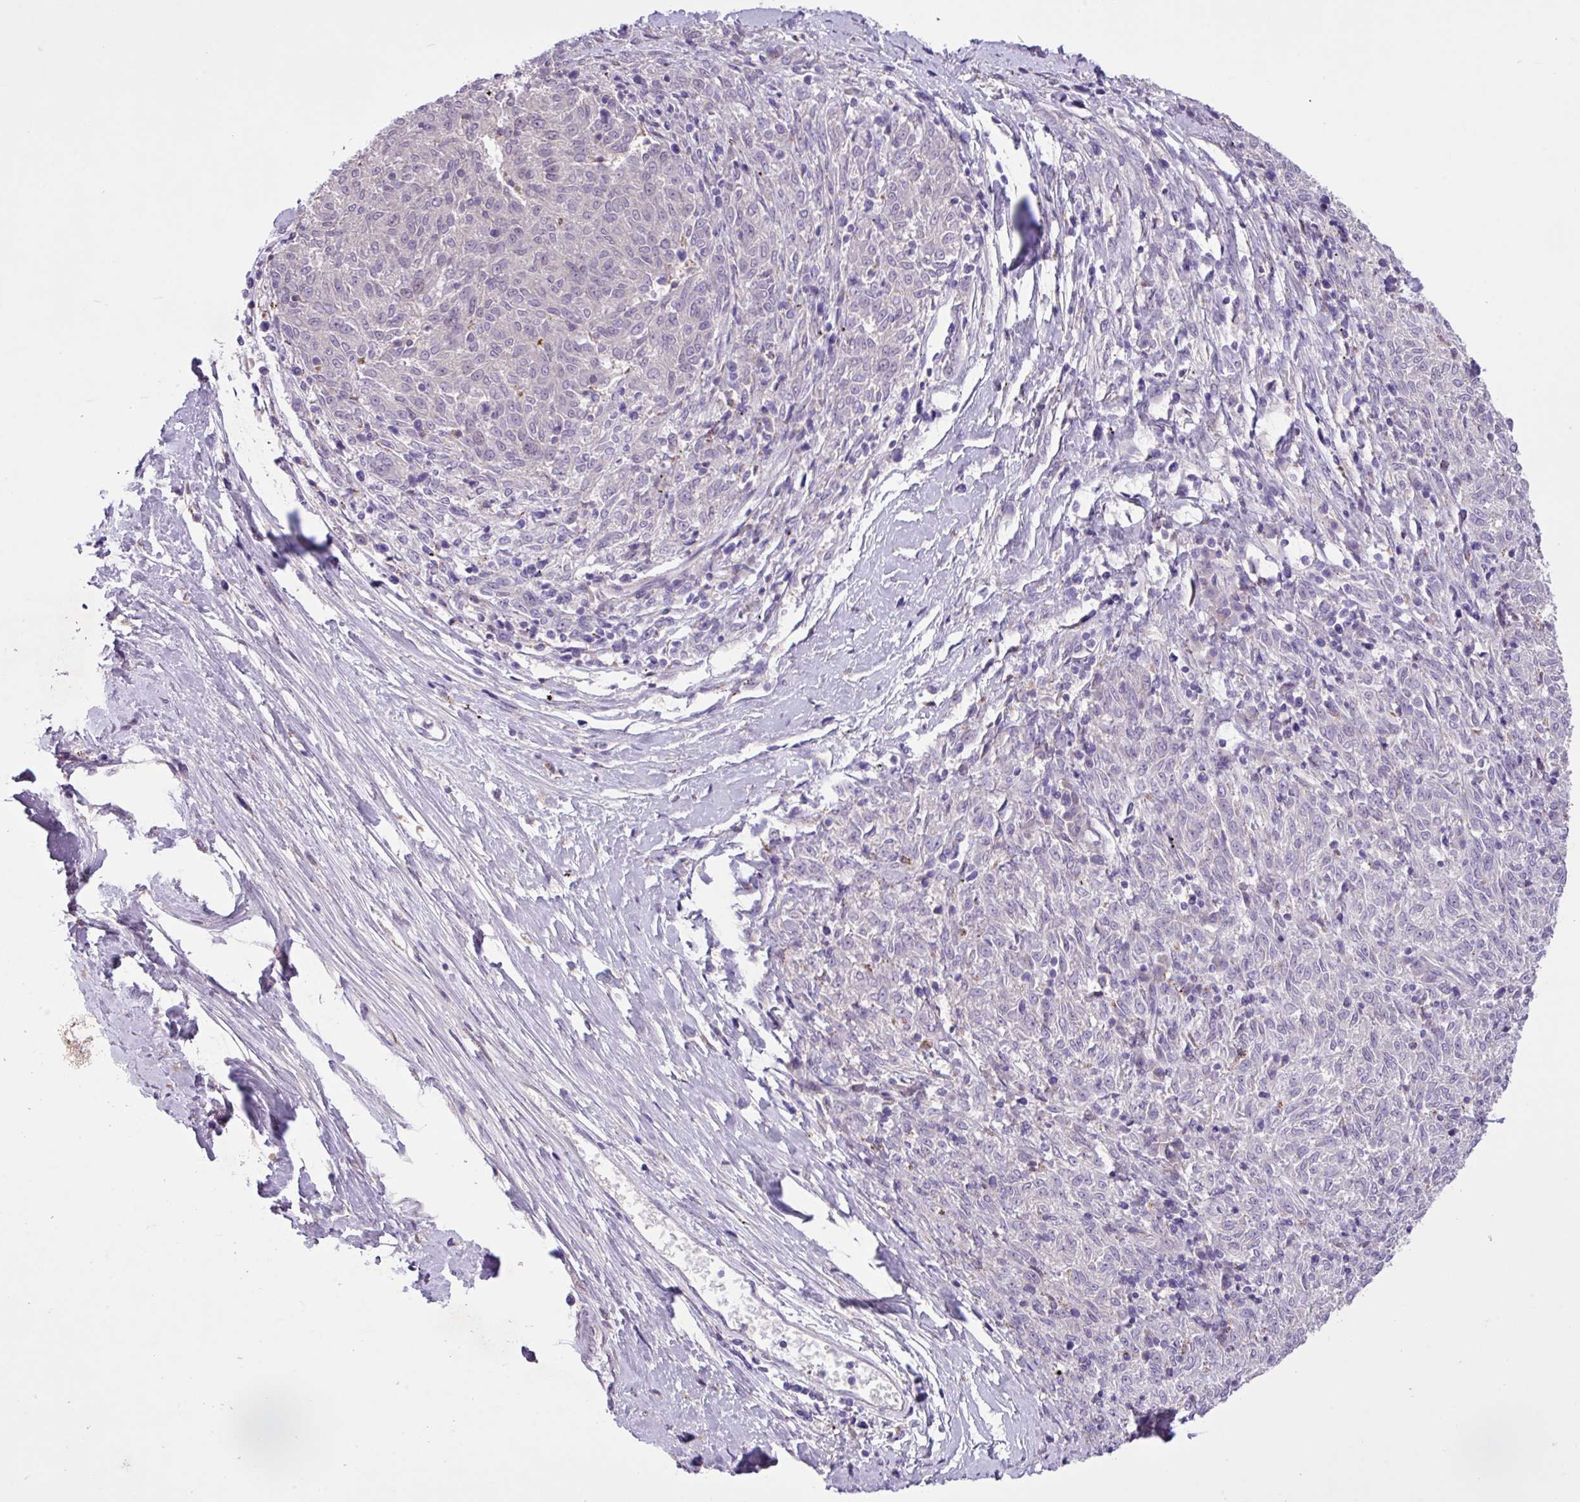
{"staining": {"intensity": "negative", "quantity": "none", "location": "none"}, "tissue": "melanoma", "cell_type": "Tumor cells", "image_type": "cancer", "snomed": [{"axis": "morphology", "description": "Malignant melanoma, NOS"}, {"axis": "topography", "description": "Skin"}], "caption": "Tumor cells show no significant protein staining in melanoma. Nuclei are stained in blue.", "gene": "CD248", "patient": {"sex": "female", "age": 72}}